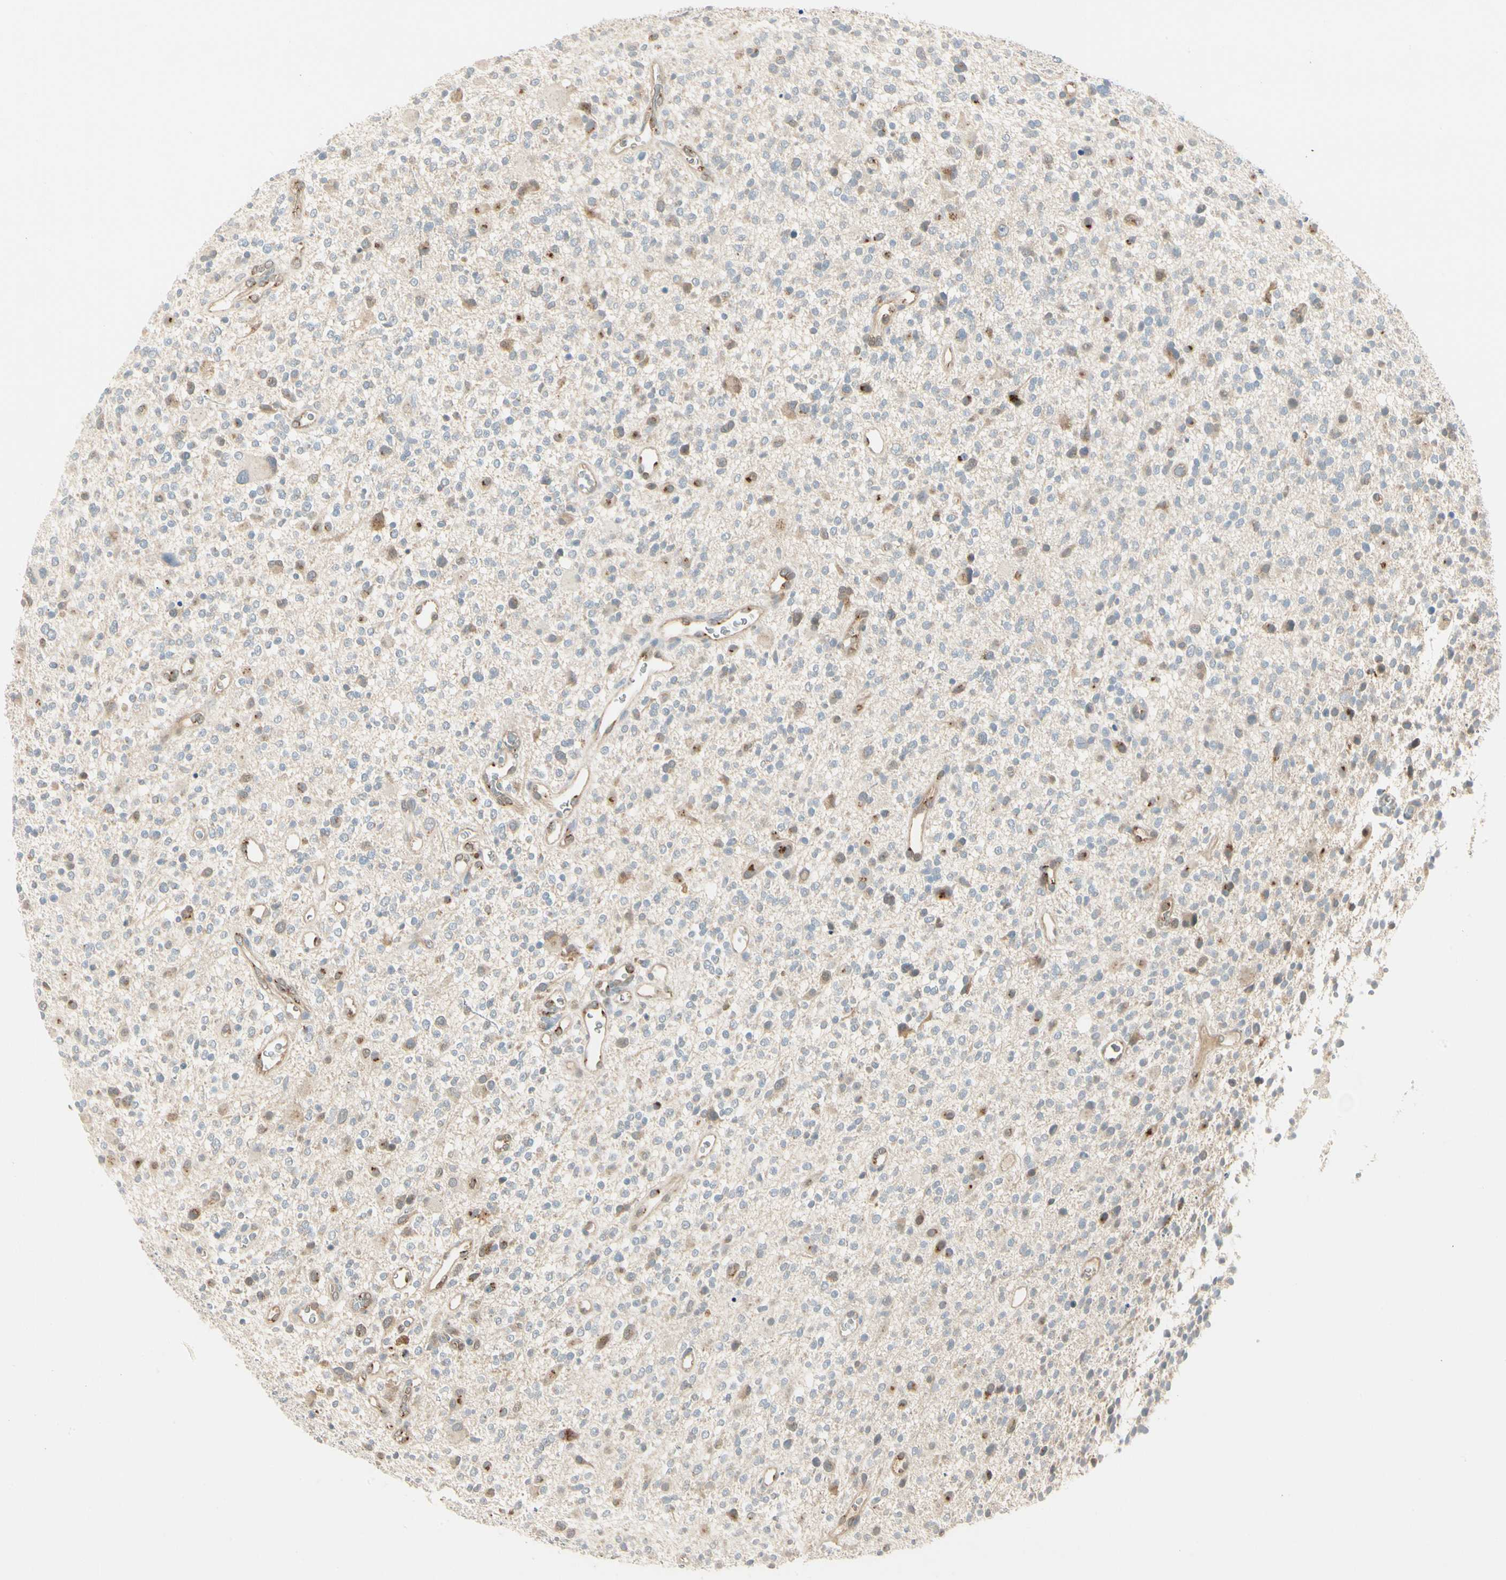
{"staining": {"intensity": "moderate", "quantity": "<25%", "location": "cytoplasmic/membranous"}, "tissue": "glioma", "cell_type": "Tumor cells", "image_type": "cancer", "snomed": [{"axis": "morphology", "description": "Glioma, malignant, High grade"}, {"axis": "topography", "description": "Brain"}], "caption": "Tumor cells reveal low levels of moderate cytoplasmic/membranous positivity in approximately <25% of cells in glioma.", "gene": "MANSC1", "patient": {"sex": "male", "age": 48}}